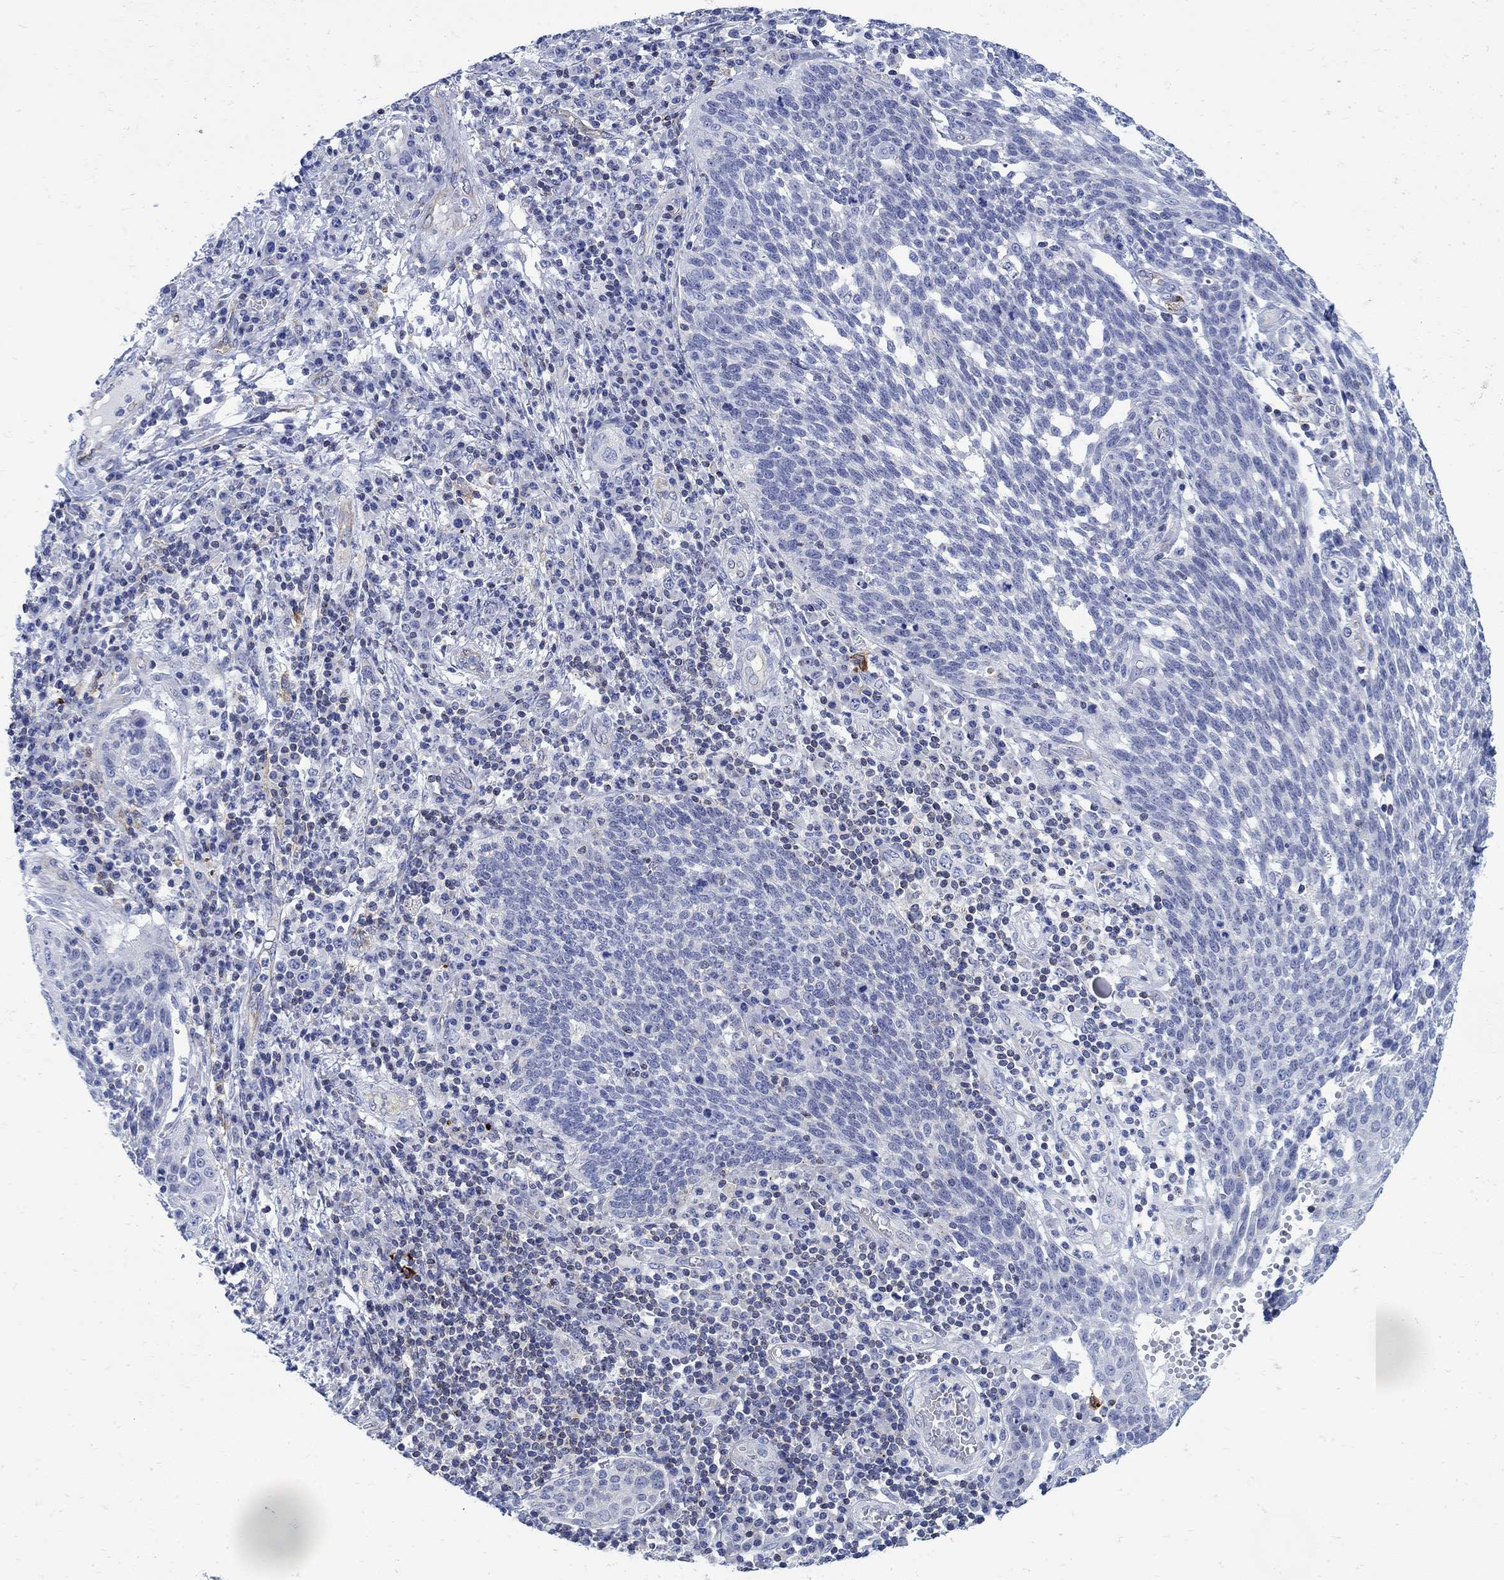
{"staining": {"intensity": "negative", "quantity": "none", "location": "none"}, "tissue": "cervical cancer", "cell_type": "Tumor cells", "image_type": "cancer", "snomed": [{"axis": "morphology", "description": "Squamous cell carcinoma, NOS"}, {"axis": "topography", "description": "Cervix"}], "caption": "IHC photomicrograph of human squamous cell carcinoma (cervical) stained for a protein (brown), which reveals no expression in tumor cells.", "gene": "PHF21B", "patient": {"sex": "female", "age": 34}}